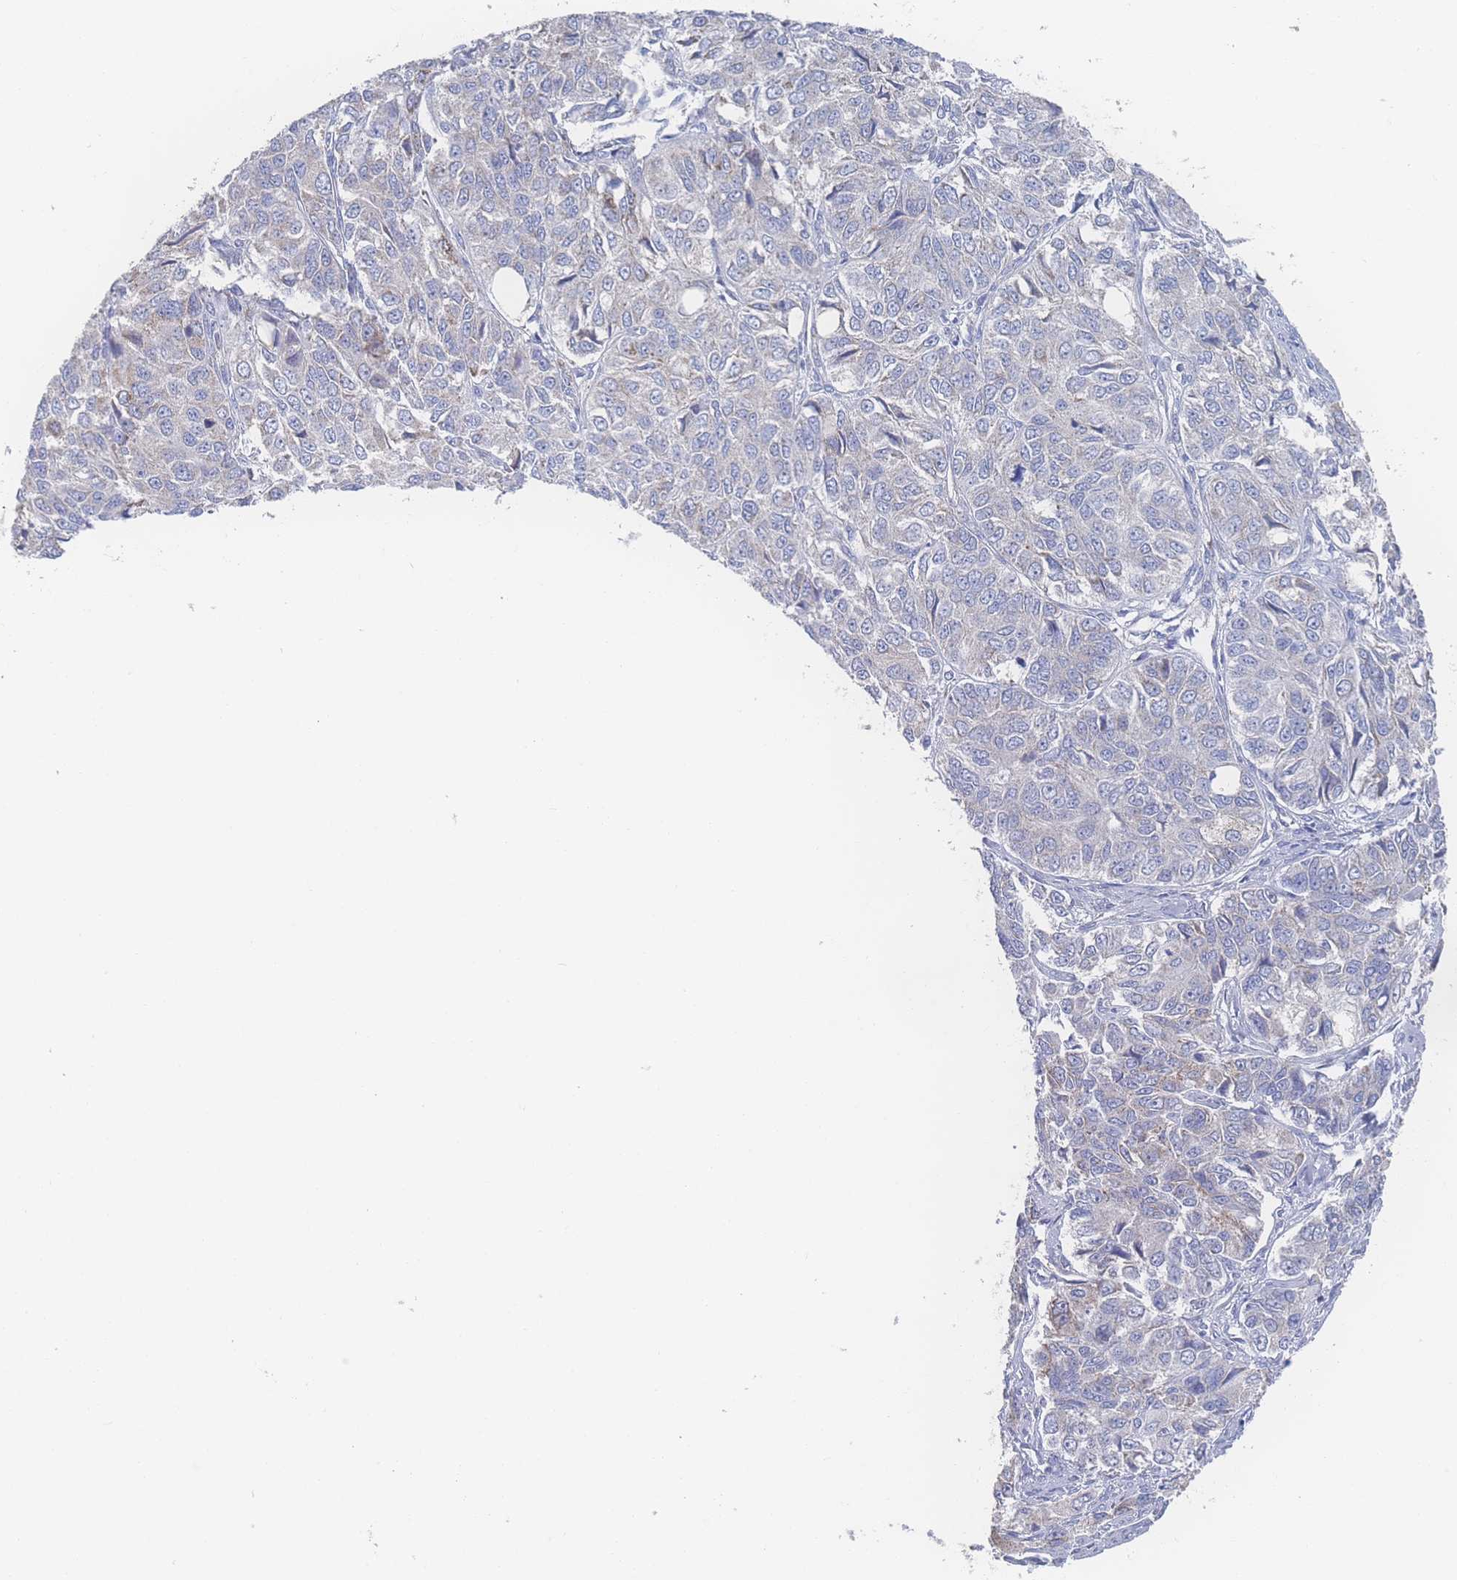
{"staining": {"intensity": "negative", "quantity": "none", "location": "none"}, "tissue": "ovarian cancer", "cell_type": "Tumor cells", "image_type": "cancer", "snomed": [{"axis": "morphology", "description": "Carcinoma, endometroid"}, {"axis": "topography", "description": "Ovary"}], "caption": "The image demonstrates no staining of tumor cells in ovarian endometroid carcinoma.", "gene": "SNPH", "patient": {"sex": "female", "age": 51}}